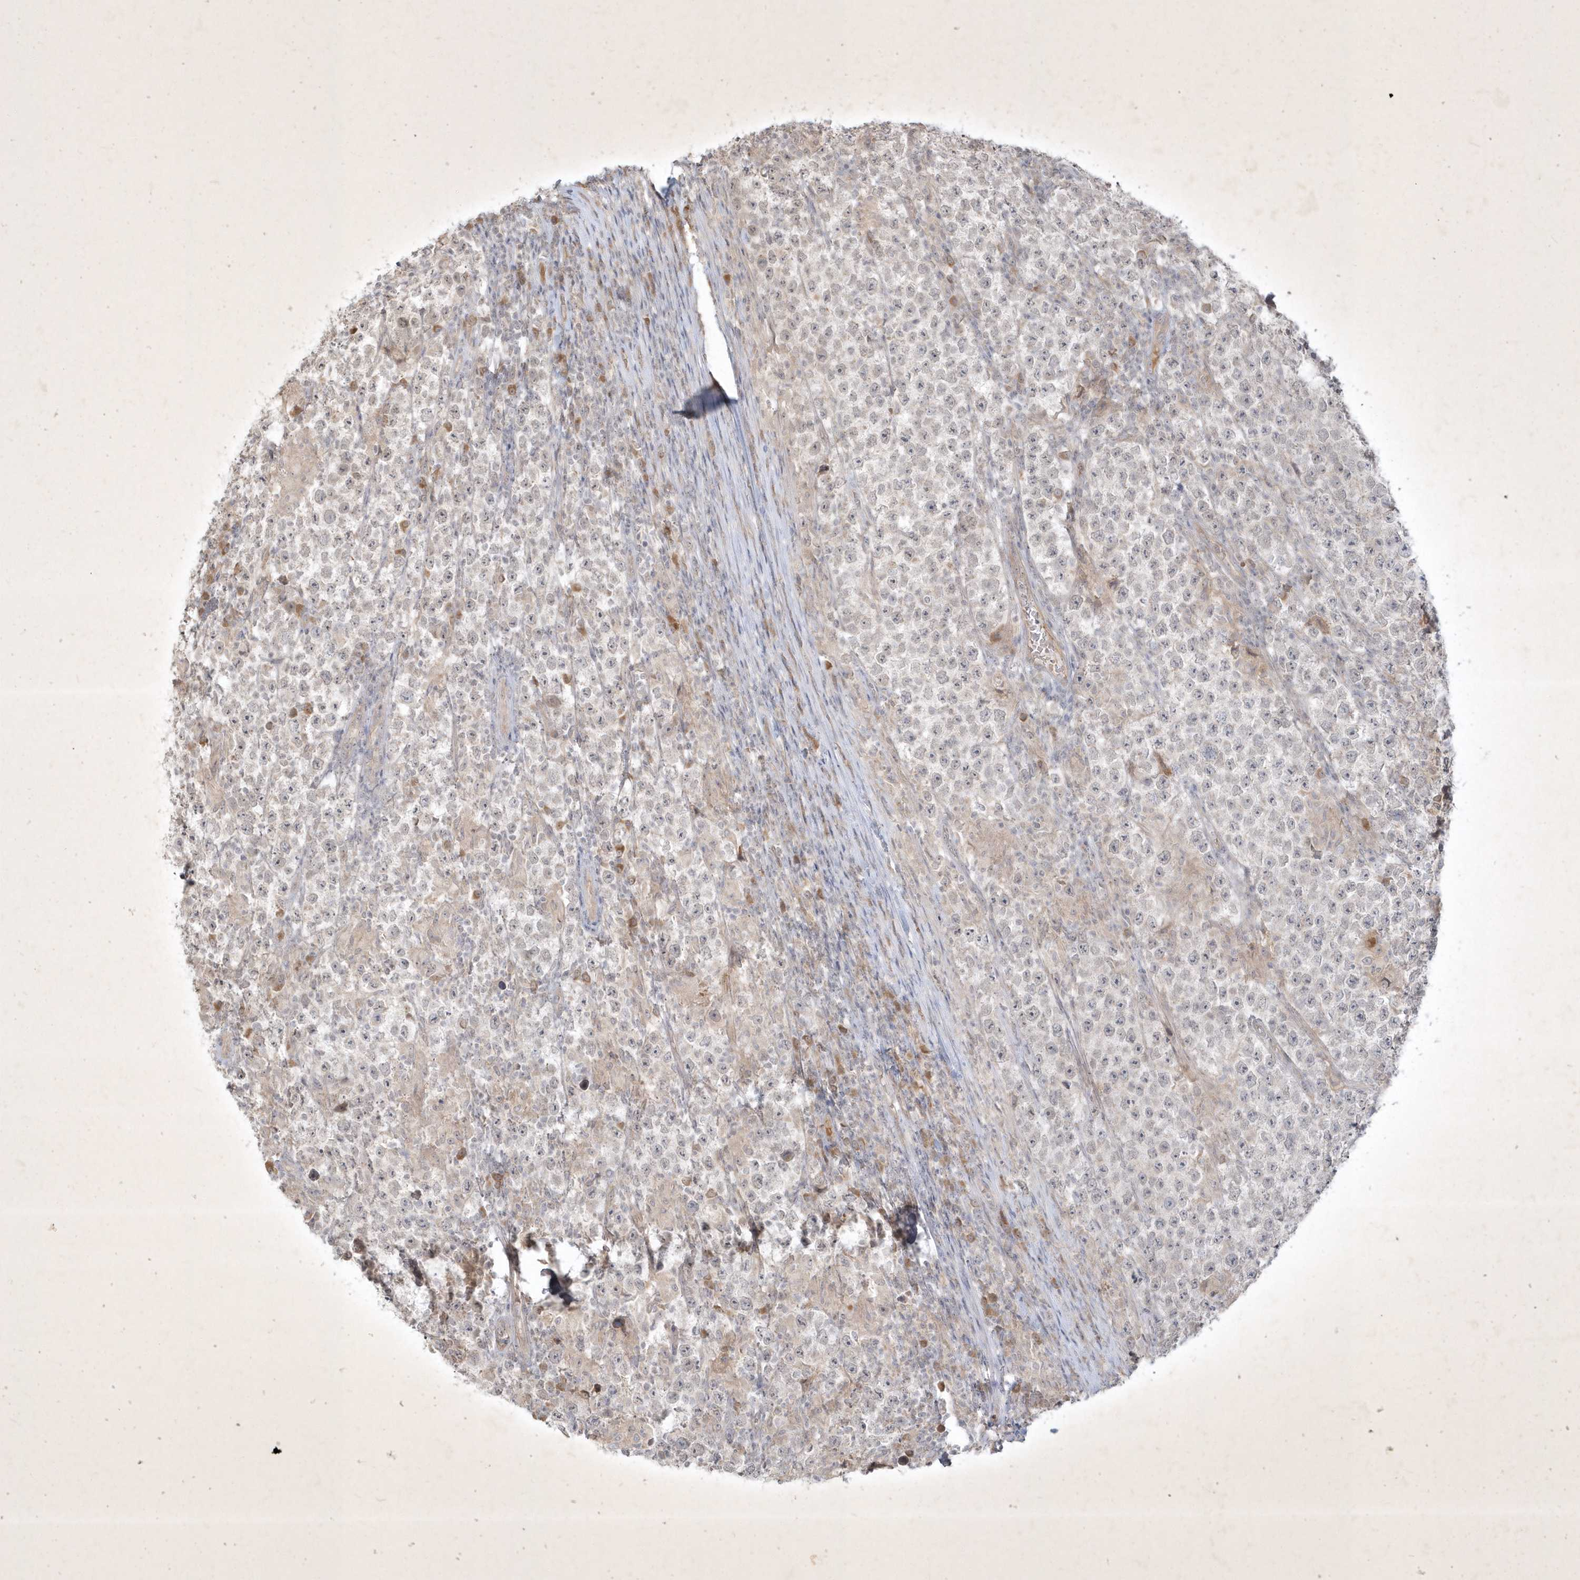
{"staining": {"intensity": "negative", "quantity": "none", "location": "none"}, "tissue": "testis cancer", "cell_type": "Tumor cells", "image_type": "cancer", "snomed": [{"axis": "morphology", "description": "Normal tissue, NOS"}, {"axis": "morphology", "description": "Urothelial carcinoma, High grade"}, {"axis": "morphology", "description": "Seminoma, NOS"}, {"axis": "morphology", "description": "Carcinoma, Embryonal, NOS"}, {"axis": "topography", "description": "Urinary bladder"}, {"axis": "topography", "description": "Testis"}], "caption": "Immunohistochemistry micrograph of neoplastic tissue: human testis cancer stained with DAB (3,3'-diaminobenzidine) shows no significant protein staining in tumor cells.", "gene": "BOD1", "patient": {"sex": "male", "age": 41}}